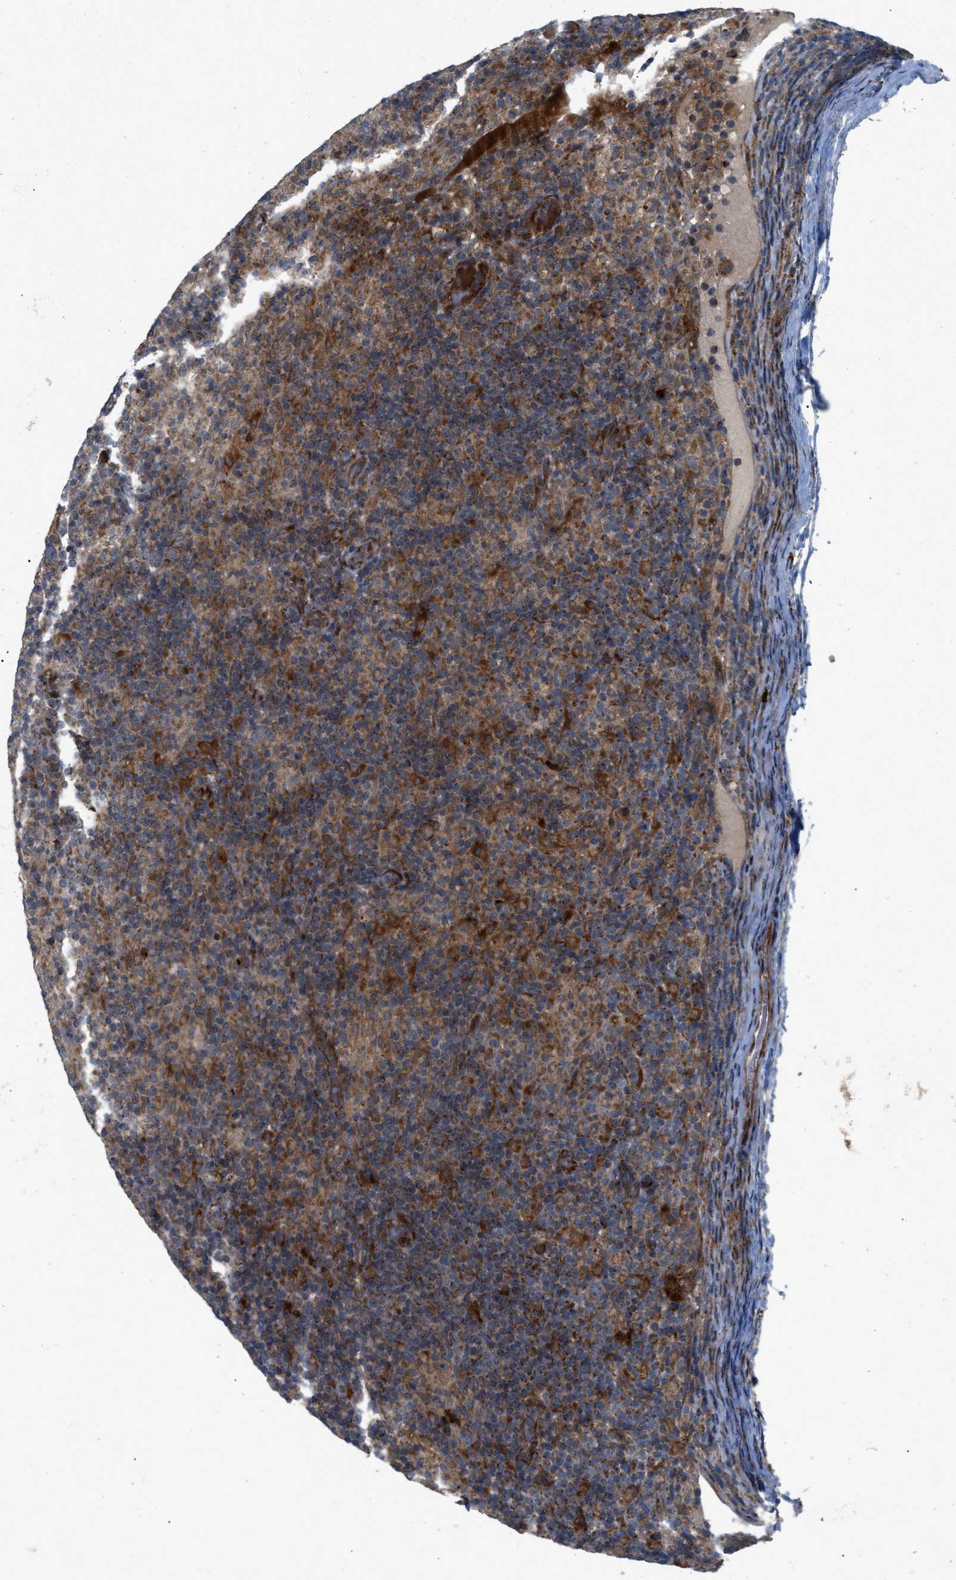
{"staining": {"intensity": "strong", "quantity": "25%-75%", "location": "cytoplasmic/membranous"}, "tissue": "lymphoma", "cell_type": "Tumor cells", "image_type": "cancer", "snomed": [{"axis": "morphology", "description": "Hodgkin's disease, NOS"}, {"axis": "topography", "description": "Lymph node"}], "caption": "Approximately 25%-75% of tumor cells in Hodgkin's disease reveal strong cytoplasmic/membranous protein staining as visualized by brown immunohistochemical staining.", "gene": "AP3M2", "patient": {"sex": "male", "age": 70}}